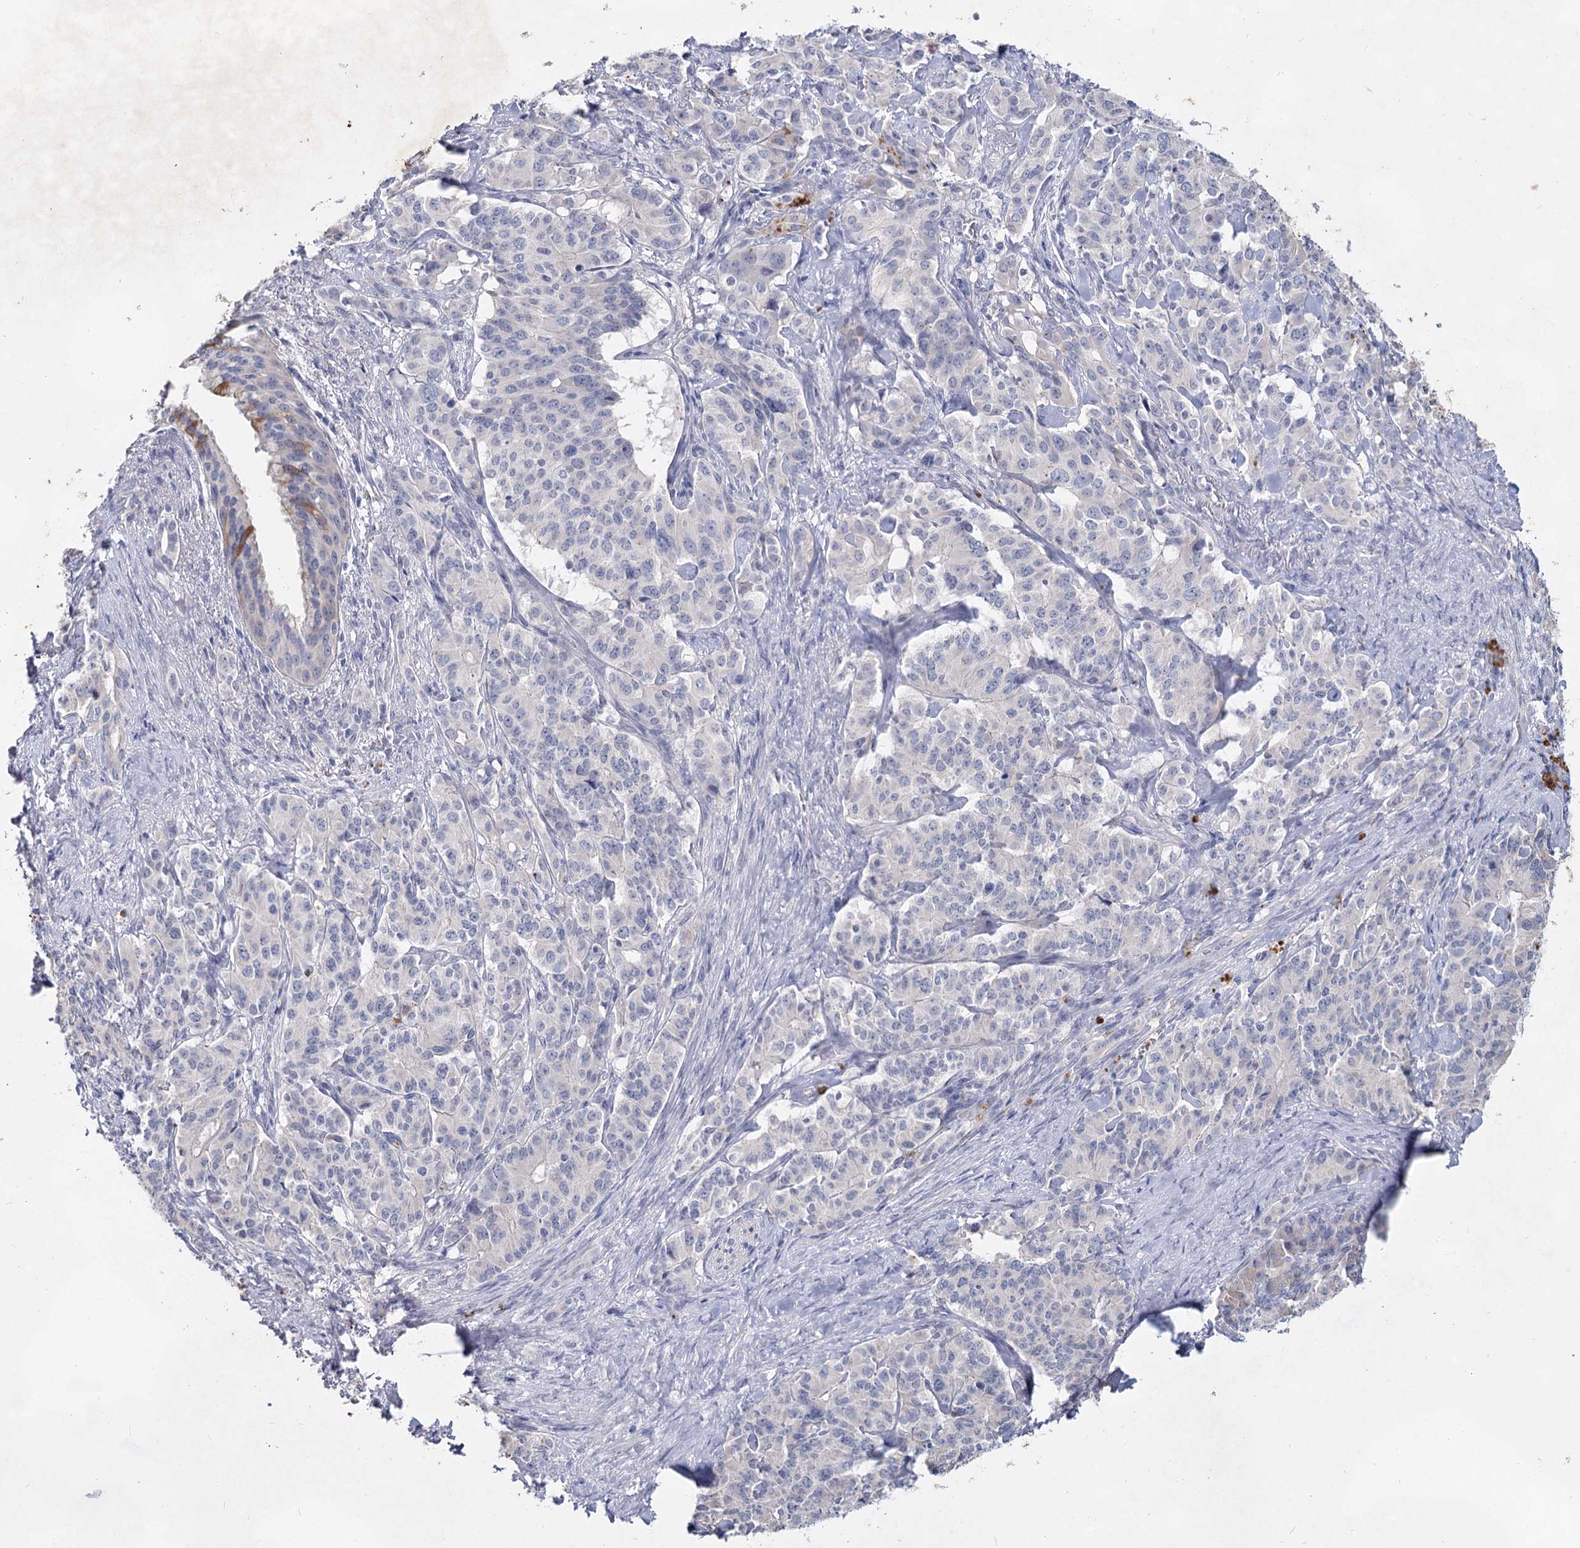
{"staining": {"intensity": "negative", "quantity": "none", "location": "none"}, "tissue": "pancreatic cancer", "cell_type": "Tumor cells", "image_type": "cancer", "snomed": [{"axis": "morphology", "description": "Adenocarcinoma, NOS"}, {"axis": "topography", "description": "Pancreas"}], "caption": "Pancreatic cancer stained for a protein using IHC shows no staining tumor cells.", "gene": "CCDC73", "patient": {"sex": "female", "age": 74}}